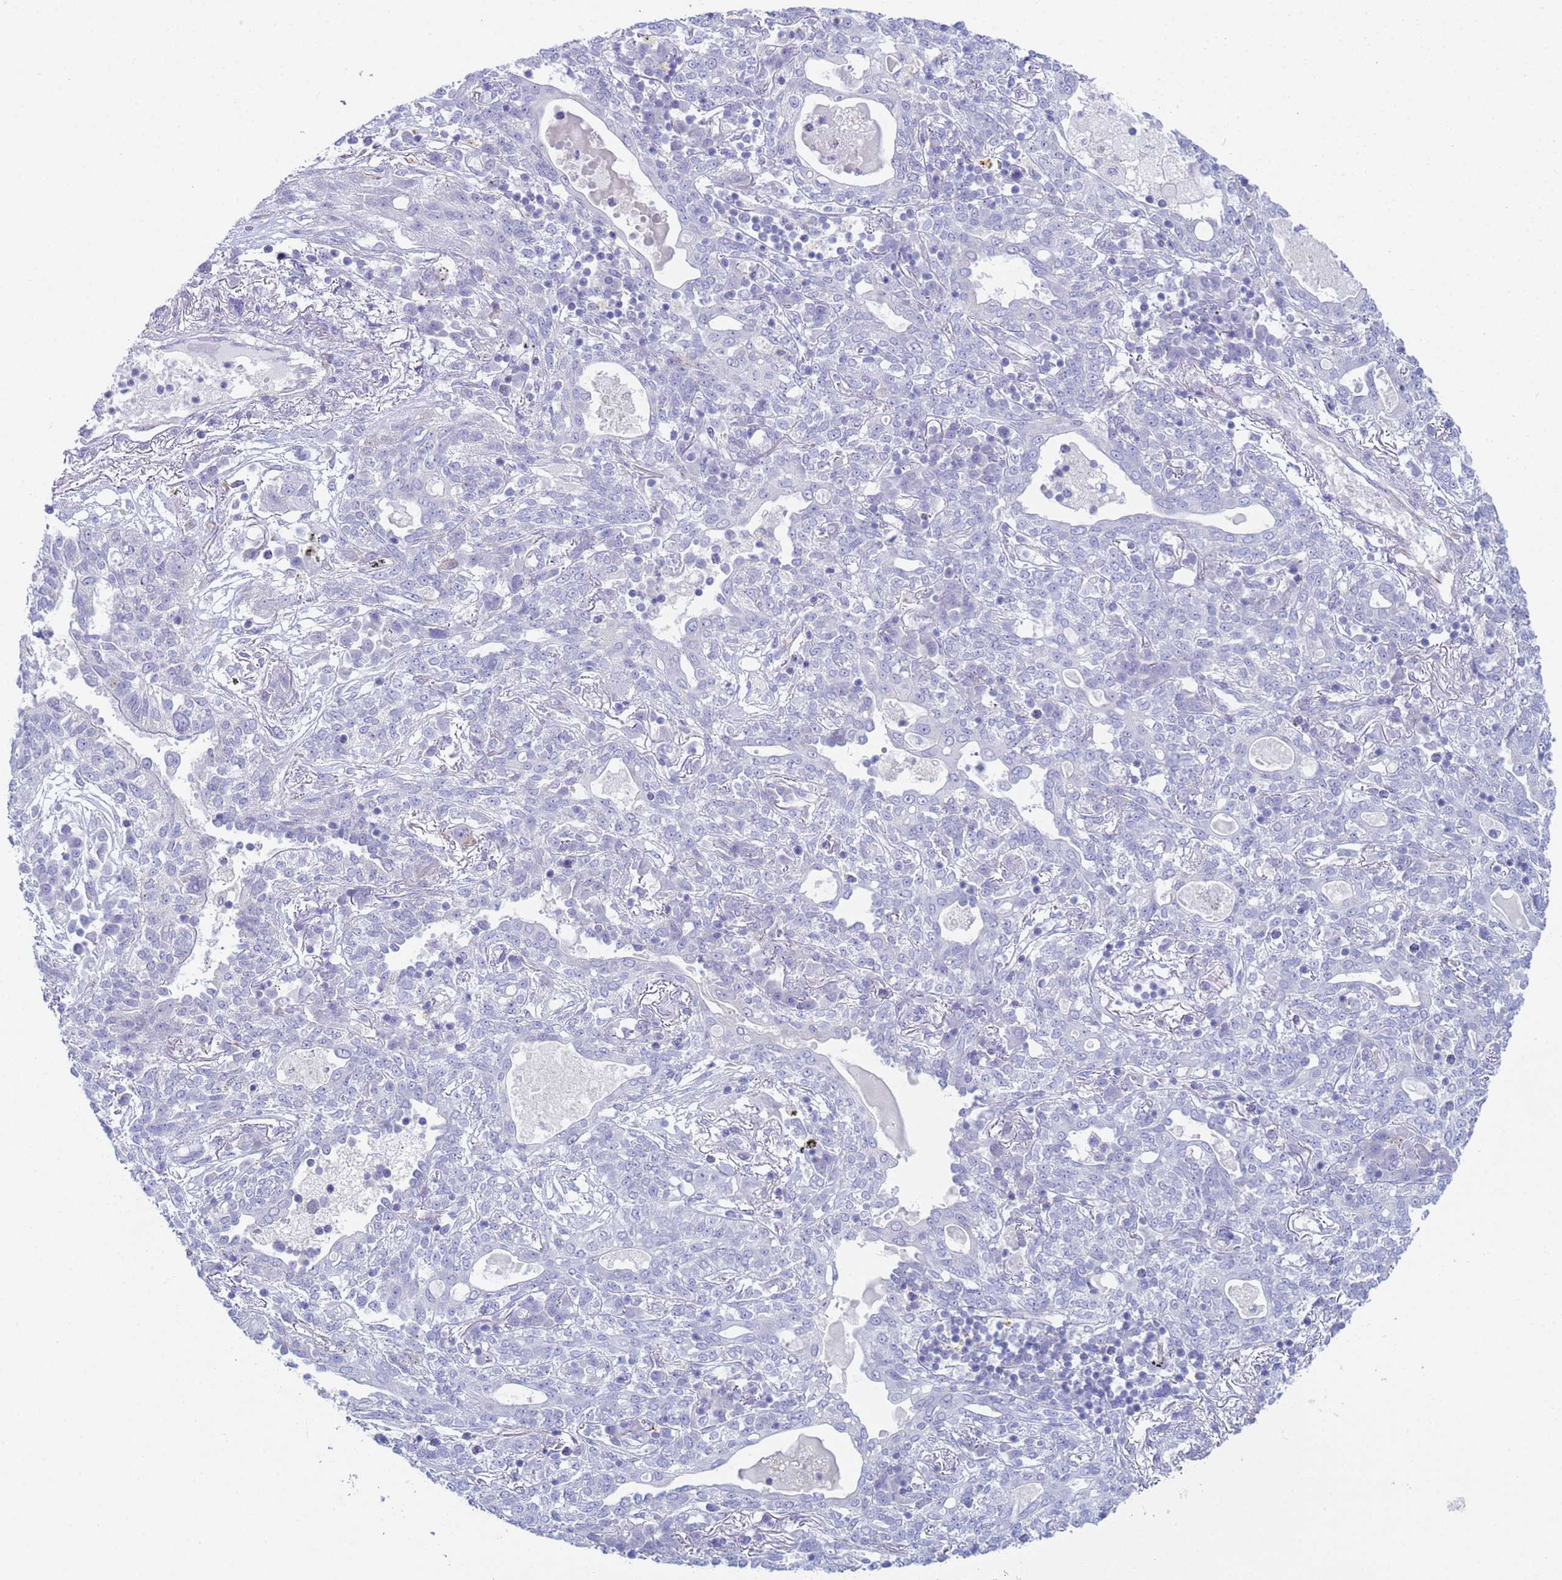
{"staining": {"intensity": "negative", "quantity": "none", "location": "none"}, "tissue": "lung cancer", "cell_type": "Tumor cells", "image_type": "cancer", "snomed": [{"axis": "morphology", "description": "Squamous cell carcinoma, NOS"}, {"axis": "topography", "description": "Lung"}], "caption": "Tumor cells are negative for protein expression in human lung cancer. The staining is performed using DAB brown chromogen with nuclei counter-stained in using hematoxylin.", "gene": "CR1", "patient": {"sex": "female", "age": 70}}